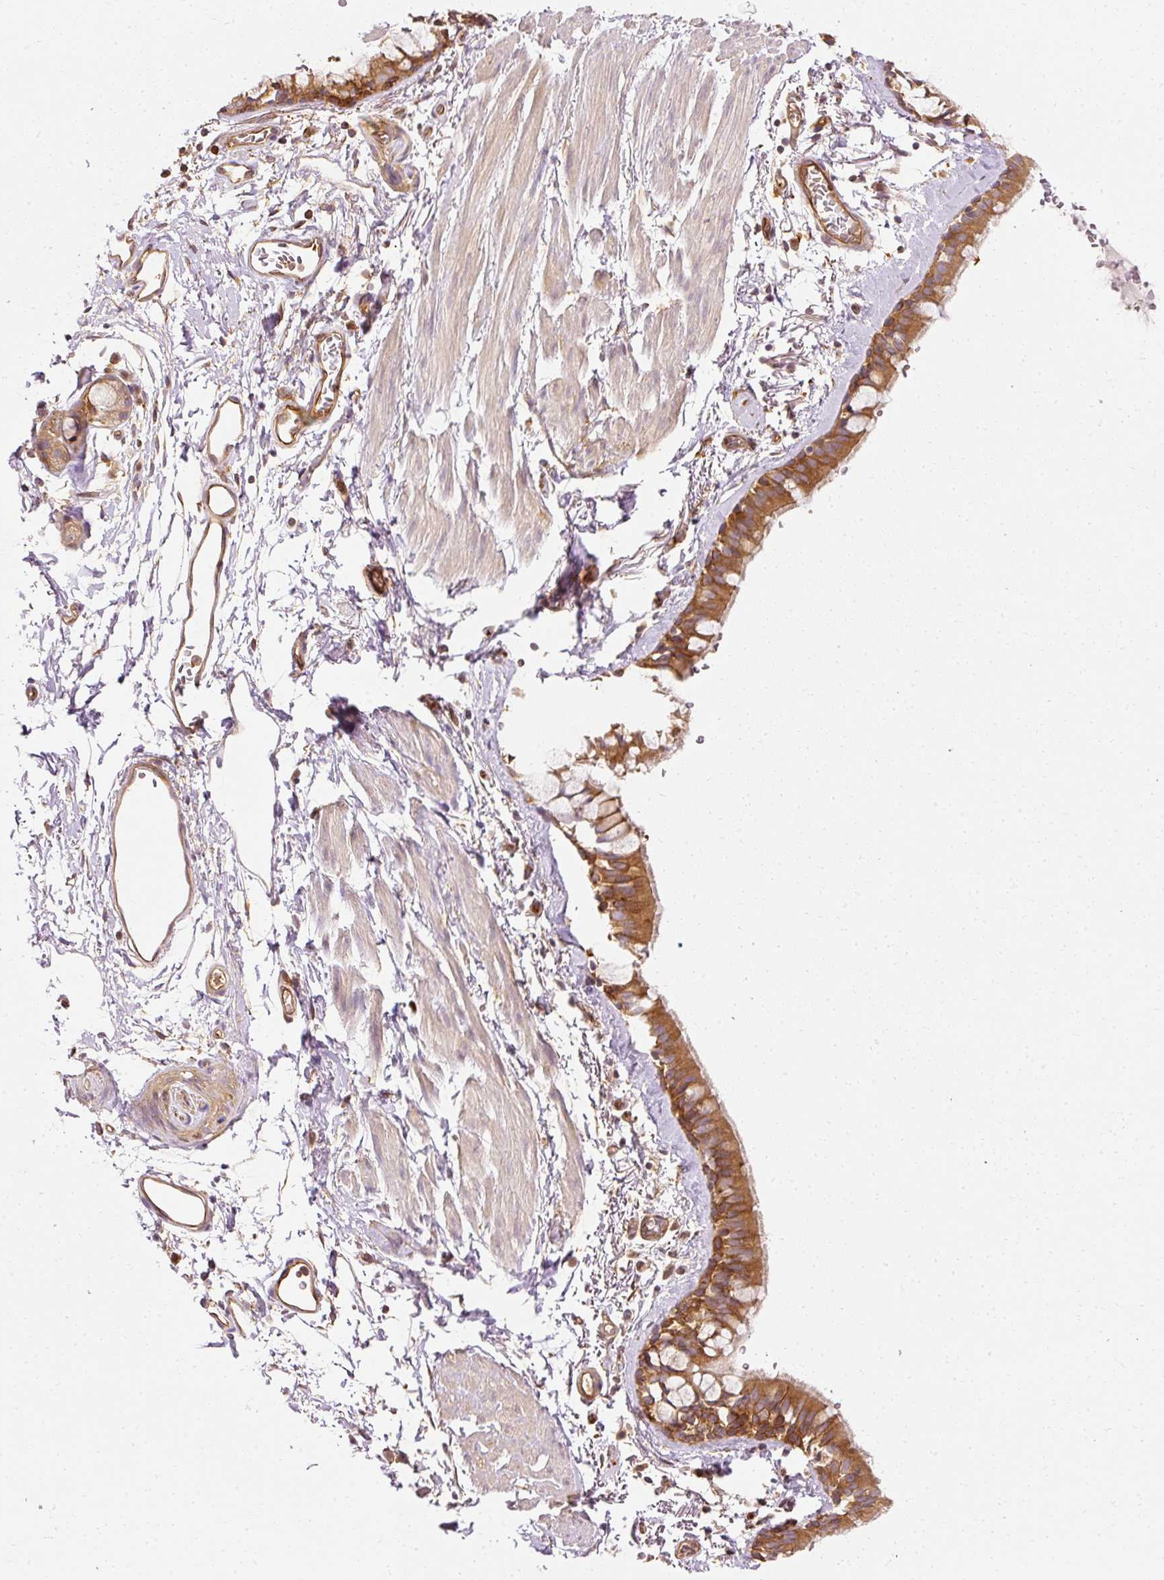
{"staining": {"intensity": "moderate", "quantity": ">75%", "location": "cytoplasmic/membranous"}, "tissue": "bronchus", "cell_type": "Respiratory epithelial cells", "image_type": "normal", "snomed": [{"axis": "morphology", "description": "Normal tissue, NOS"}, {"axis": "topography", "description": "Bronchus"}], "caption": "Immunohistochemical staining of unremarkable bronchus reveals medium levels of moderate cytoplasmic/membranous positivity in approximately >75% of respiratory epithelial cells.", "gene": "ARMH3", "patient": {"sex": "male", "age": 67}}